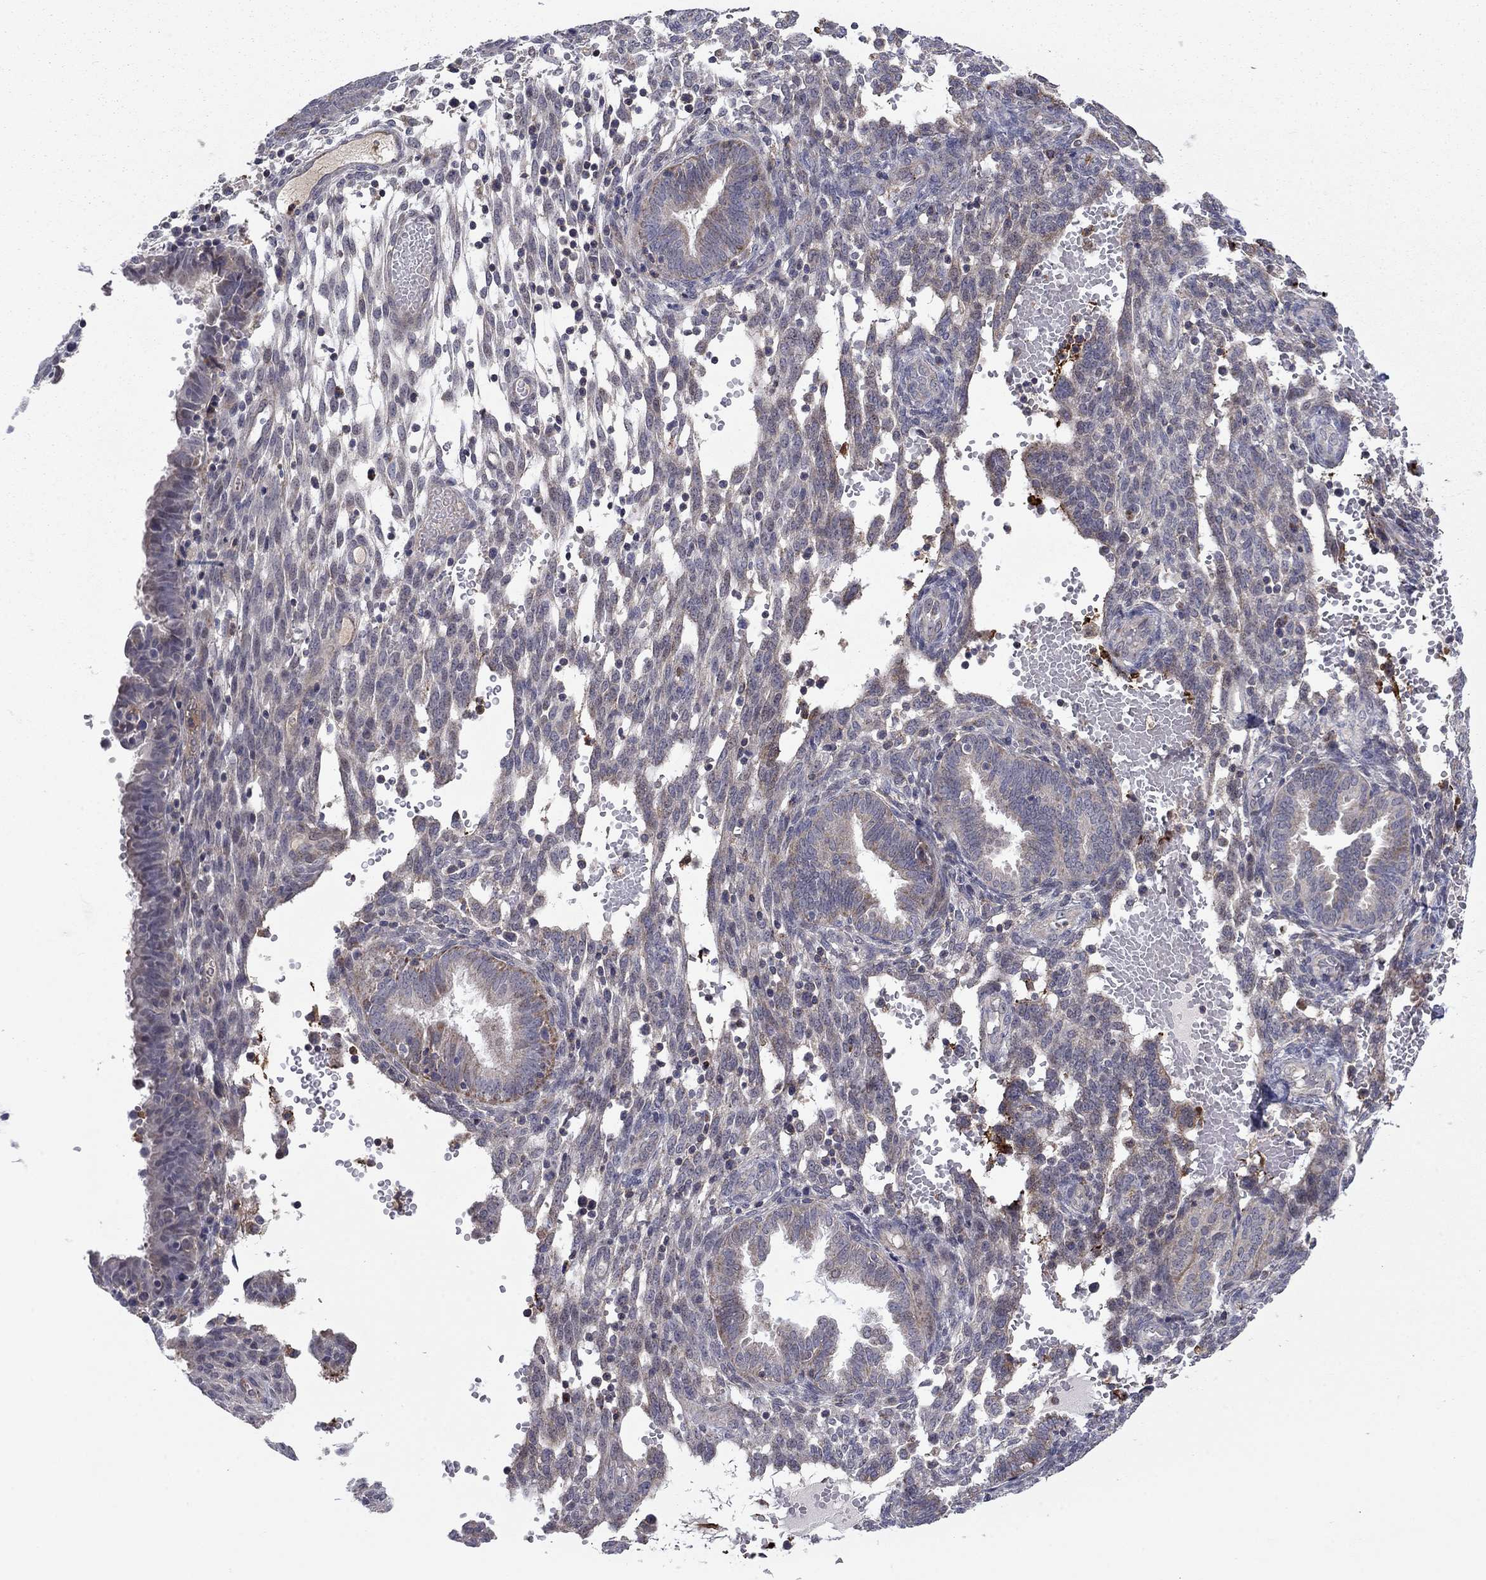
{"staining": {"intensity": "negative", "quantity": "none", "location": "none"}, "tissue": "endometrium", "cell_type": "Cells in endometrial stroma", "image_type": "normal", "snomed": [{"axis": "morphology", "description": "Normal tissue, NOS"}, {"axis": "topography", "description": "Endometrium"}], "caption": "This is an immunohistochemistry micrograph of normal endometrium. There is no positivity in cells in endometrial stroma.", "gene": "DOP1B", "patient": {"sex": "female", "age": 42}}